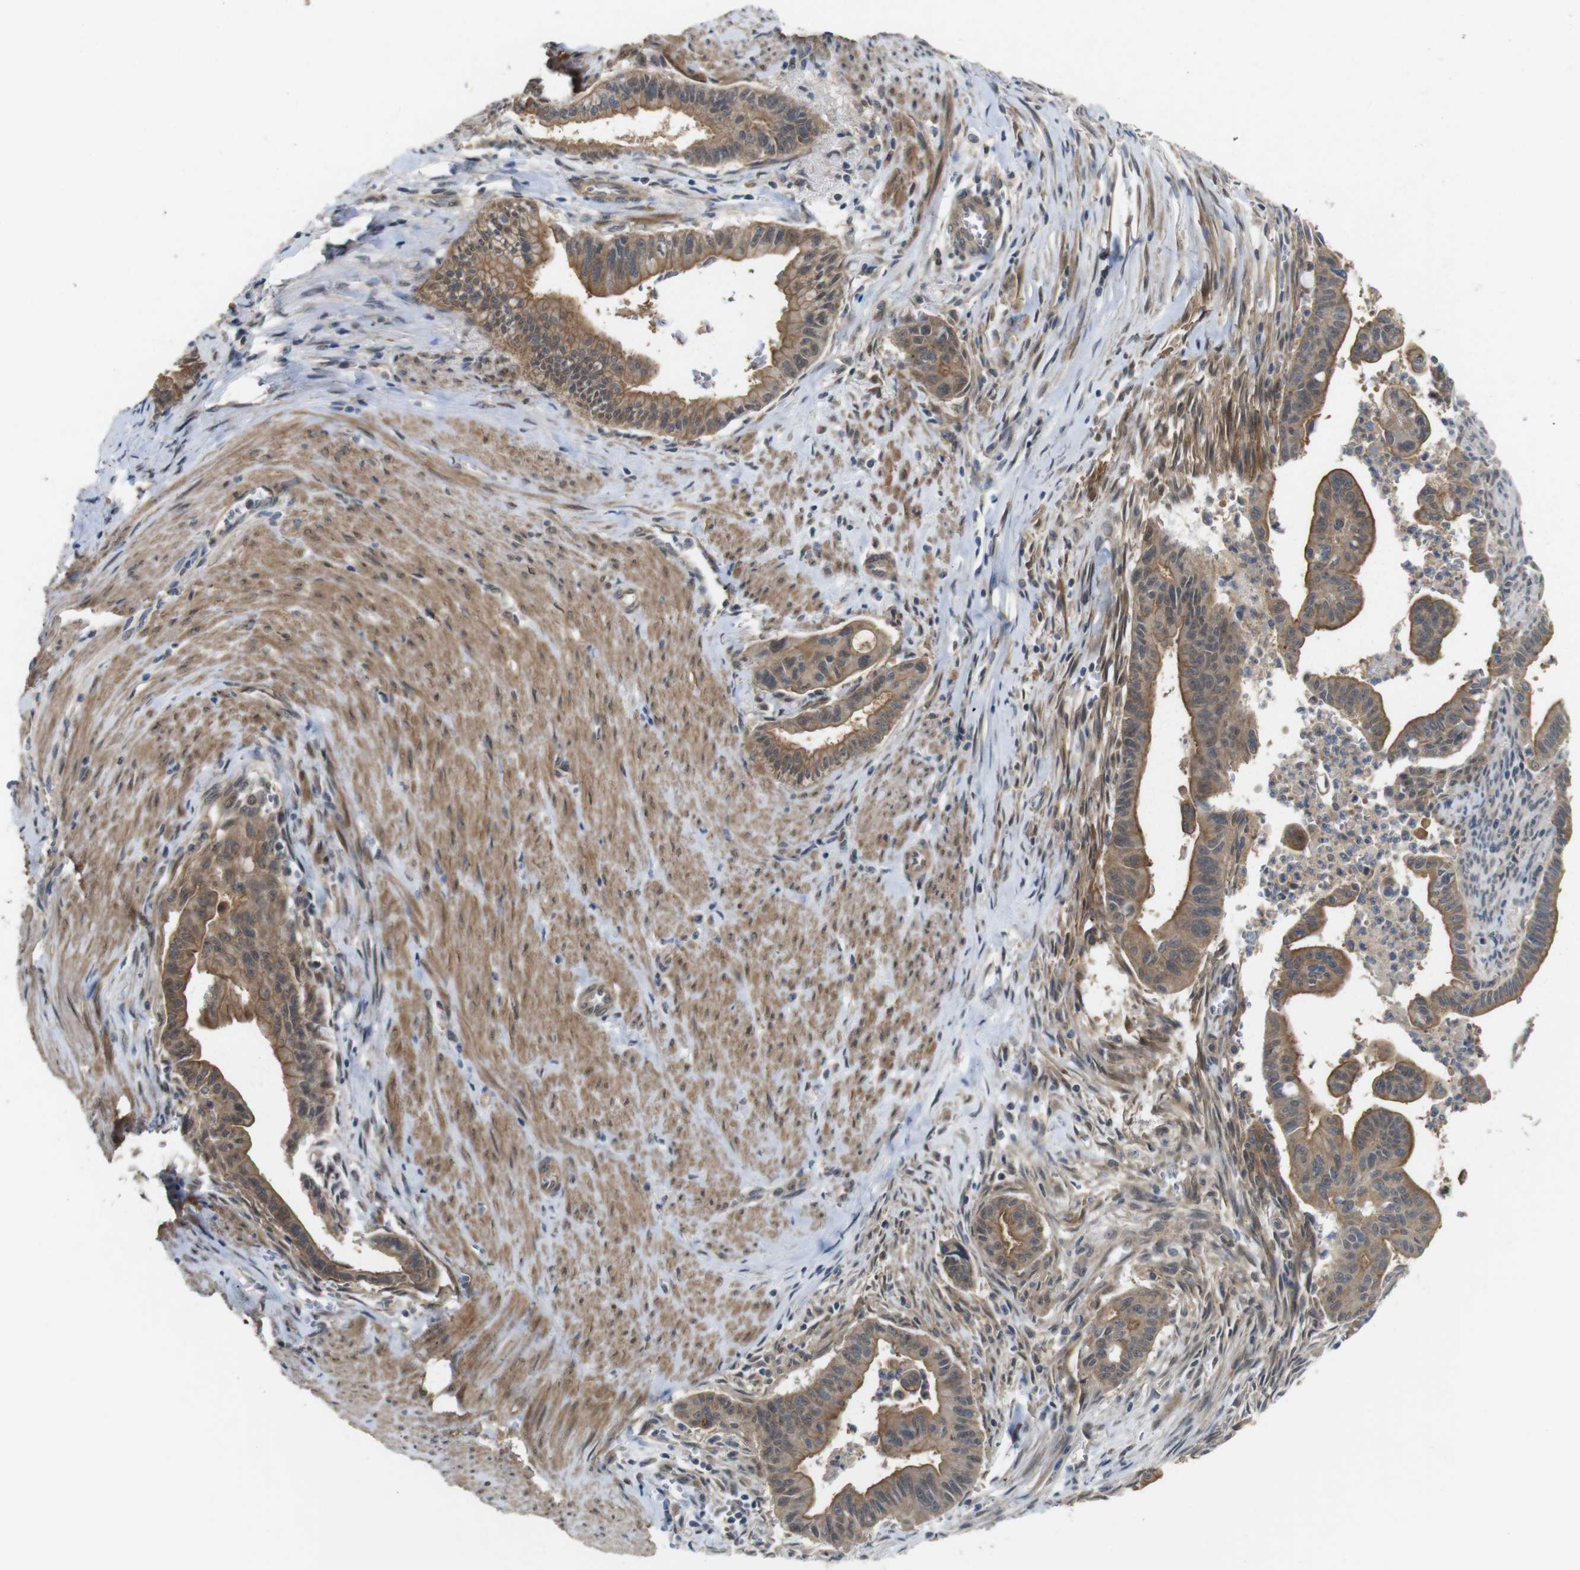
{"staining": {"intensity": "moderate", "quantity": ">75%", "location": "cytoplasmic/membranous"}, "tissue": "pancreatic cancer", "cell_type": "Tumor cells", "image_type": "cancer", "snomed": [{"axis": "morphology", "description": "Adenocarcinoma, NOS"}, {"axis": "topography", "description": "Pancreas"}], "caption": "A brown stain shows moderate cytoplasmic/membranous staining of a protein in human pancreatic cancer (adenocarcinoma) tumor cells.", "gene": "CDC34", "patient": {"sex": "male", "age": 70}}